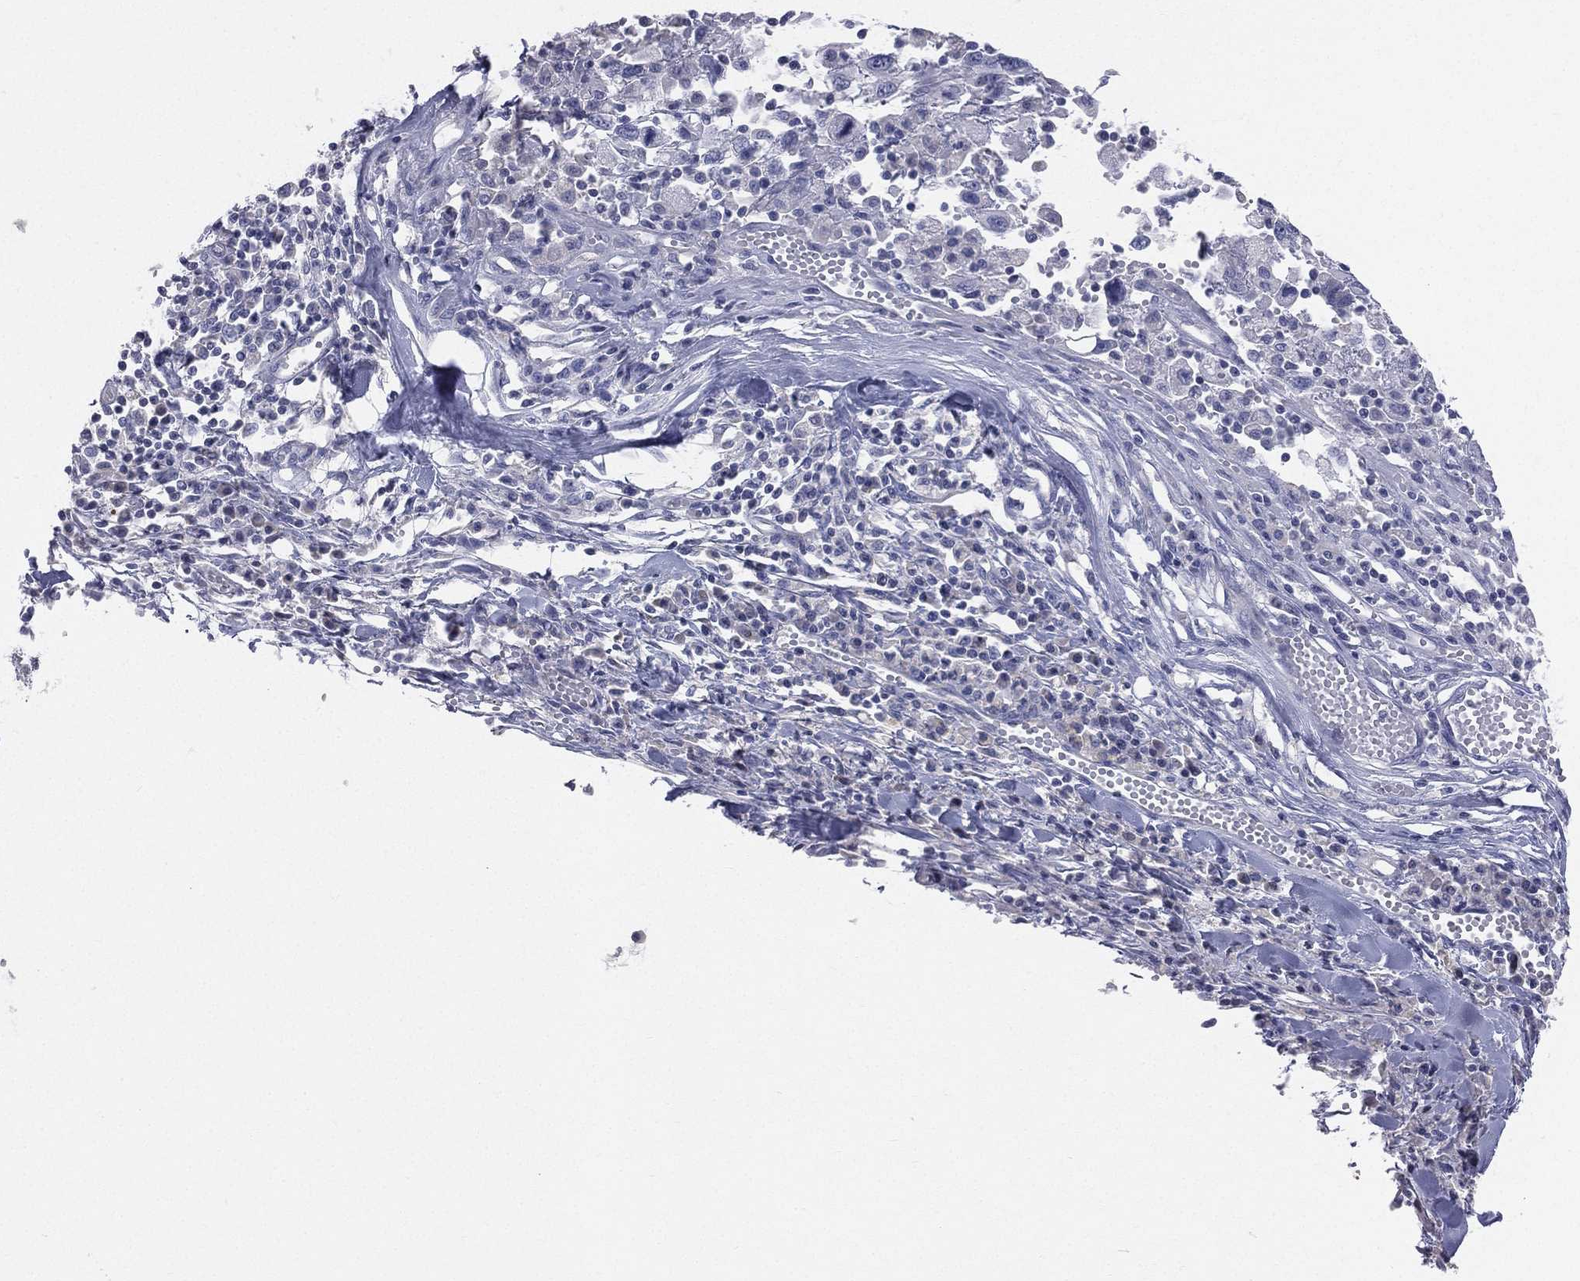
{"staining": {"intensity": "negative", "quantity": "none", "location": "none"}, "tissue": "melanoma", "cell_type": "Tumor cells", "image_type": "cancer", "snomed": [{"axis": "morphology", "description": "Malignant melanoma, Metastatic site"}, {"axis": "topography", "description": "Lymph node"}], "caption": "Image shows no significant protein expression in tumor cells of malignant melanoma (metastatic site). (DAB immunohistochemistry, high magnification).", "gene": "STK31", "patient": {"sex": "male", "age": 50}}